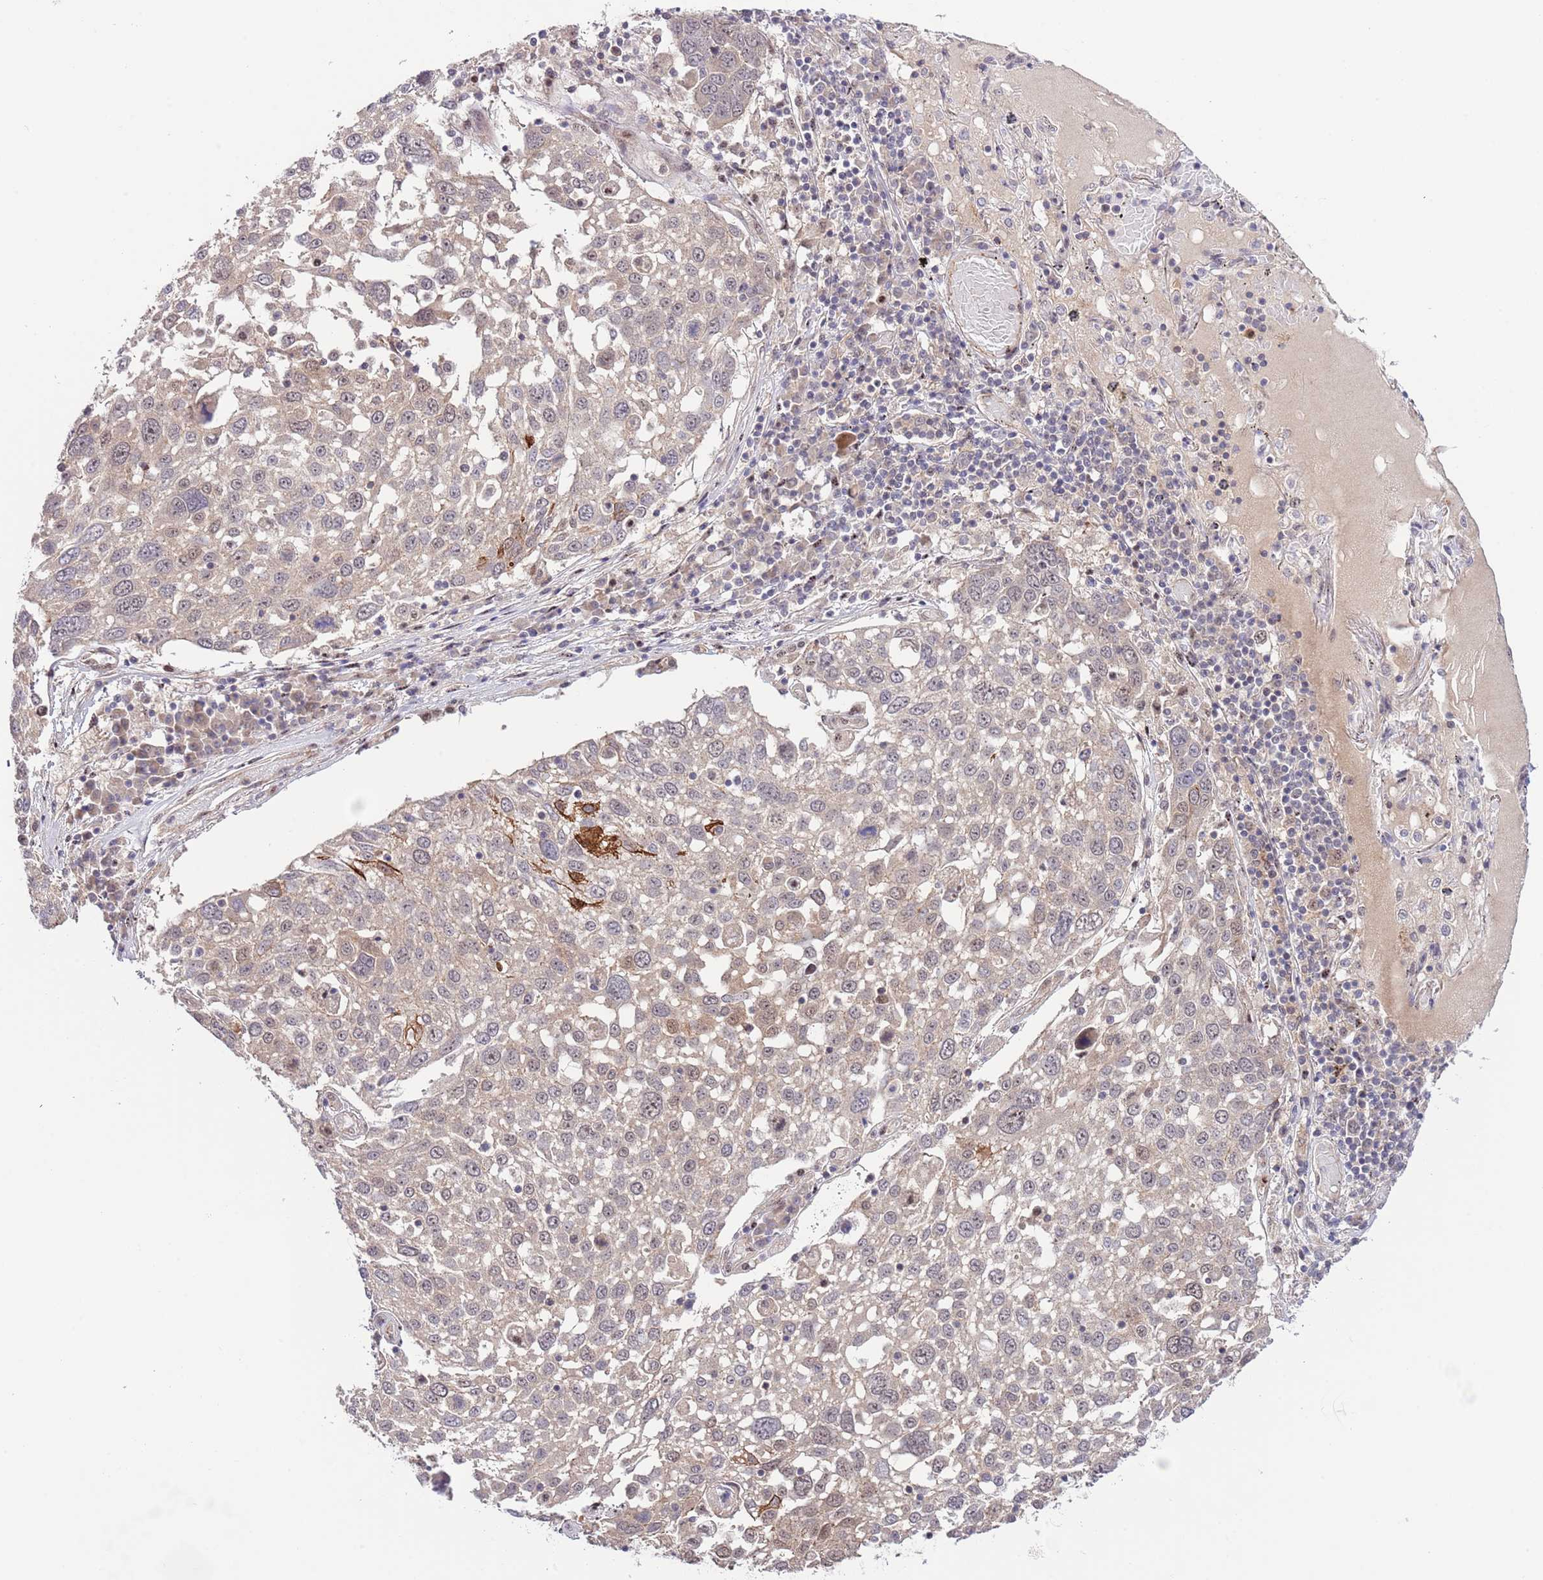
{"staining": {"intensity": "negative", "quantity": "none", "location": "none"}, "tissue": "lung cancer", "cell_type": "Tumor cells", "image_type": "cancer", "snomed": [{"axis": "morphology", "description": "Squamous cell carcinoma, NOS"}, {"axis": "topography", "description": "Lung"}], "caption": "Micrograph shows no protein staining in tumor cells of lung squamous cell carcinoma tissue. The staining was performed using DAB (3,3'-diaminobenzidine) to visualize the protein expression in brown, while the nuclei were stained in blue with hematoxylin (Magnification: 20x).", "gene": "PRR16", "patient": {"sex": "male", "age": 65}}